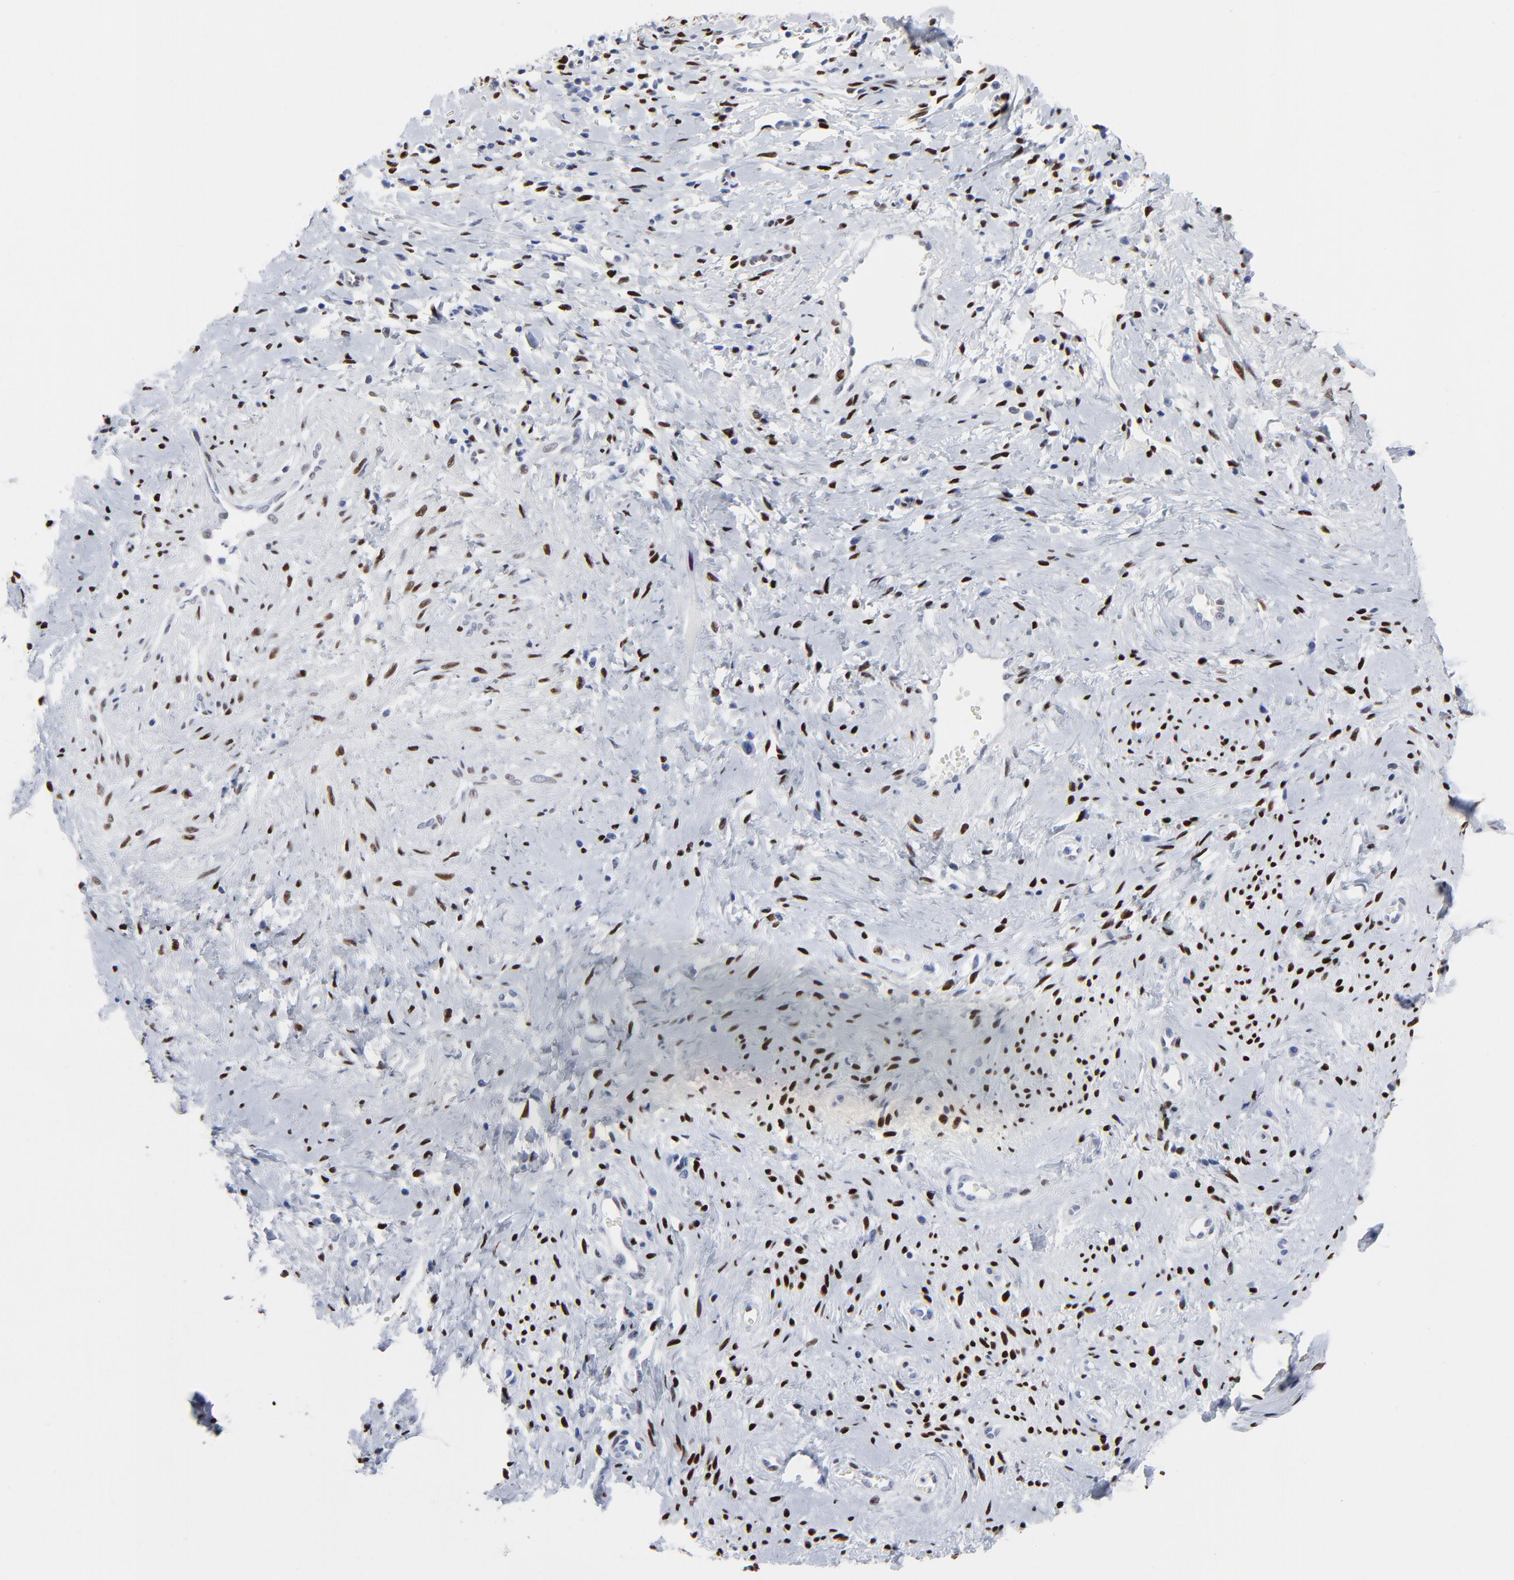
{"staining": {"intensity": "strong", "quantity": ">75%", "location": "nuclear"}, "tissue": "cervical cancer", "cell_type": "Tumor cells", "image_type": "cancer", "snomed": [{"axis": "morphology", "description": "Normal tissue, NOS"}, {"axis": "morphology", "description": "Squamous cell carcinoma, NOS"}, {"axis": "topography", "description": "Cervix"}], "caption": "Cervical cancer stained with immunohistochemistry (IHC) reveals strong nuclear staining in about >75% of tumor cells.", "gene": "JUN", "patient": {"sex": "female", "age": 39}}